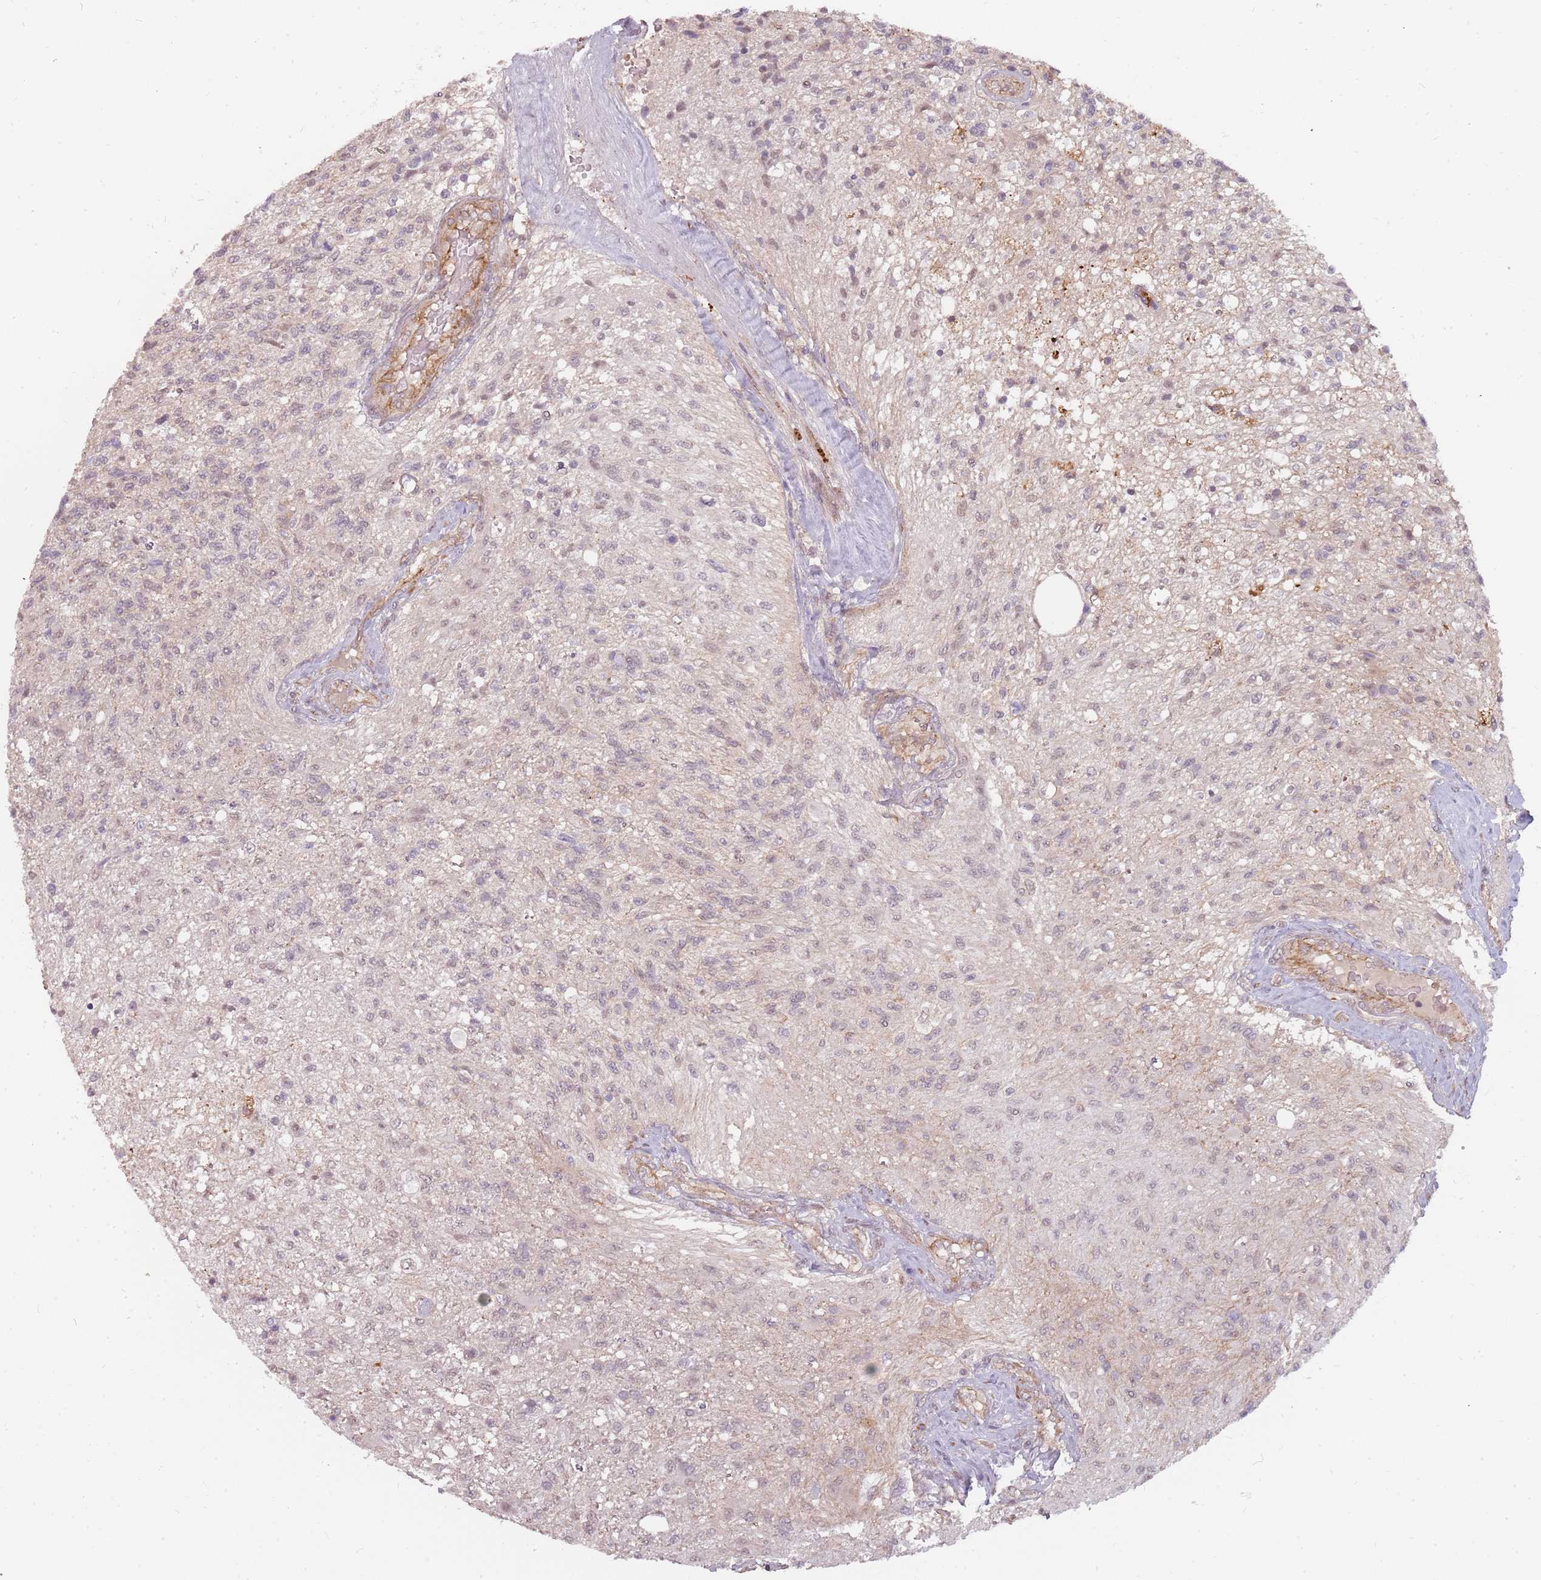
{"staining": {"intensity": "negative", "quantity": "none", "location": "none"}, "tissue": "glioma", "cell_type": "Tumor cells", "image_type": "cancer", "snomed": [{"axis": "morphology", "description": "Glioma, malignant, High grade"}, {"axis": "topography", "description": "Brain"}], "caption": "The histopathology image demonstrates no significant positivity in tumor cells of malignant high-grade glioma.", "gene": "PPP1R14C", "patient": {"sex": "male", "age": 56}}